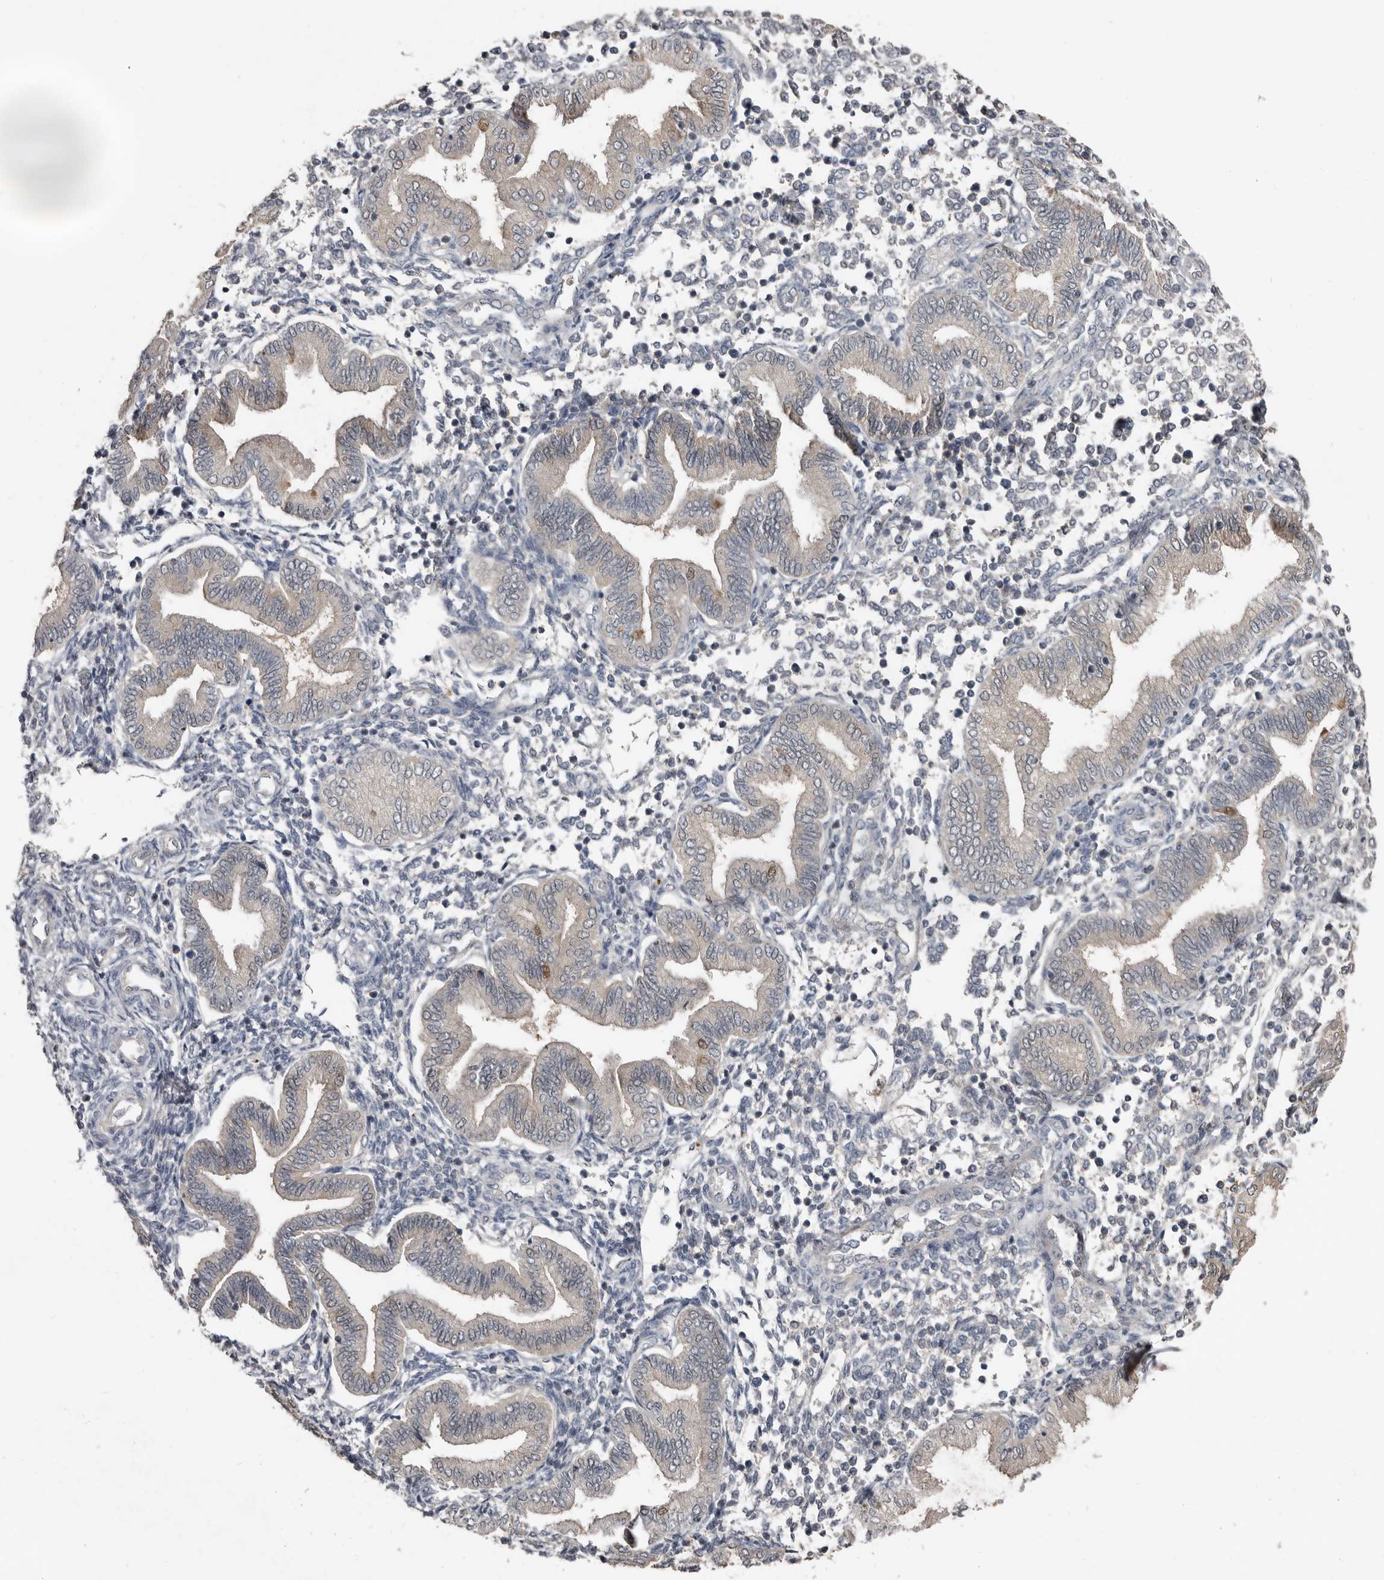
{"staining": {"intensity": "negative", "quantity": "none", "location": "none"}, "tissue": "endometrium", "cell_type": "Cells in endometrial stroma", "image_type": "normal", "snomed": [{"axis": "morphology", "description": "Normal tissue, NOS"}, {"axis": "topography", "description": "Endometrium"}], "caption": "This is a micrograph of immunohistochemistry staining of unremarkable endometrium, which shows no positivity in cells in endometrial stroma.", "gene": "RBKS", "patient": {"sex": "female", "age": 53}}